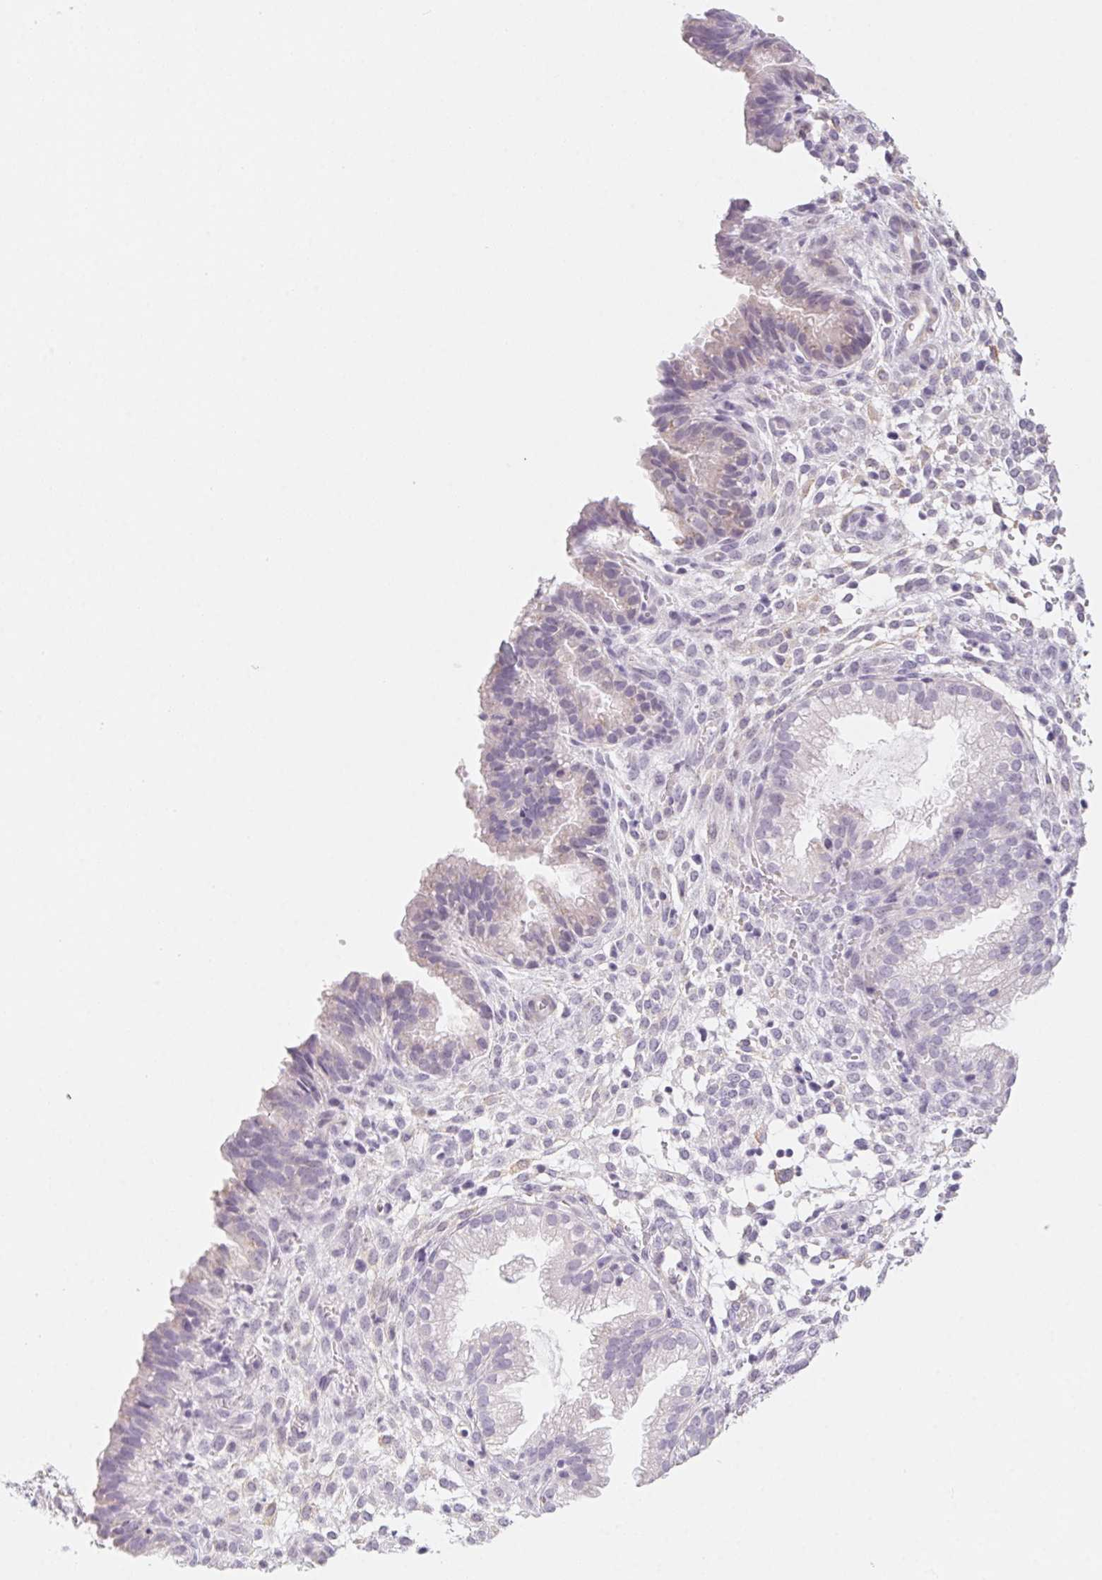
{"staining": {"intensity": "negative", "quantity": "none", "location": "none"}, "tissue": "endometrium", "cell_type": "Cells in endometrial stroma", "image_type": "normal", "snomed": [{"axis": "morphology", "description": "Normal tissue, NOS"}, {"axis": "topography", "description": "Endometrium"}], "caption": "This is a histopathology image of immunohistochemistry (IHC) staining of benign endometrium, which shows no staining in cells in endometrial stroma.", "gene": "PRPH", "patient": {"sex": "female", "age": 33}}